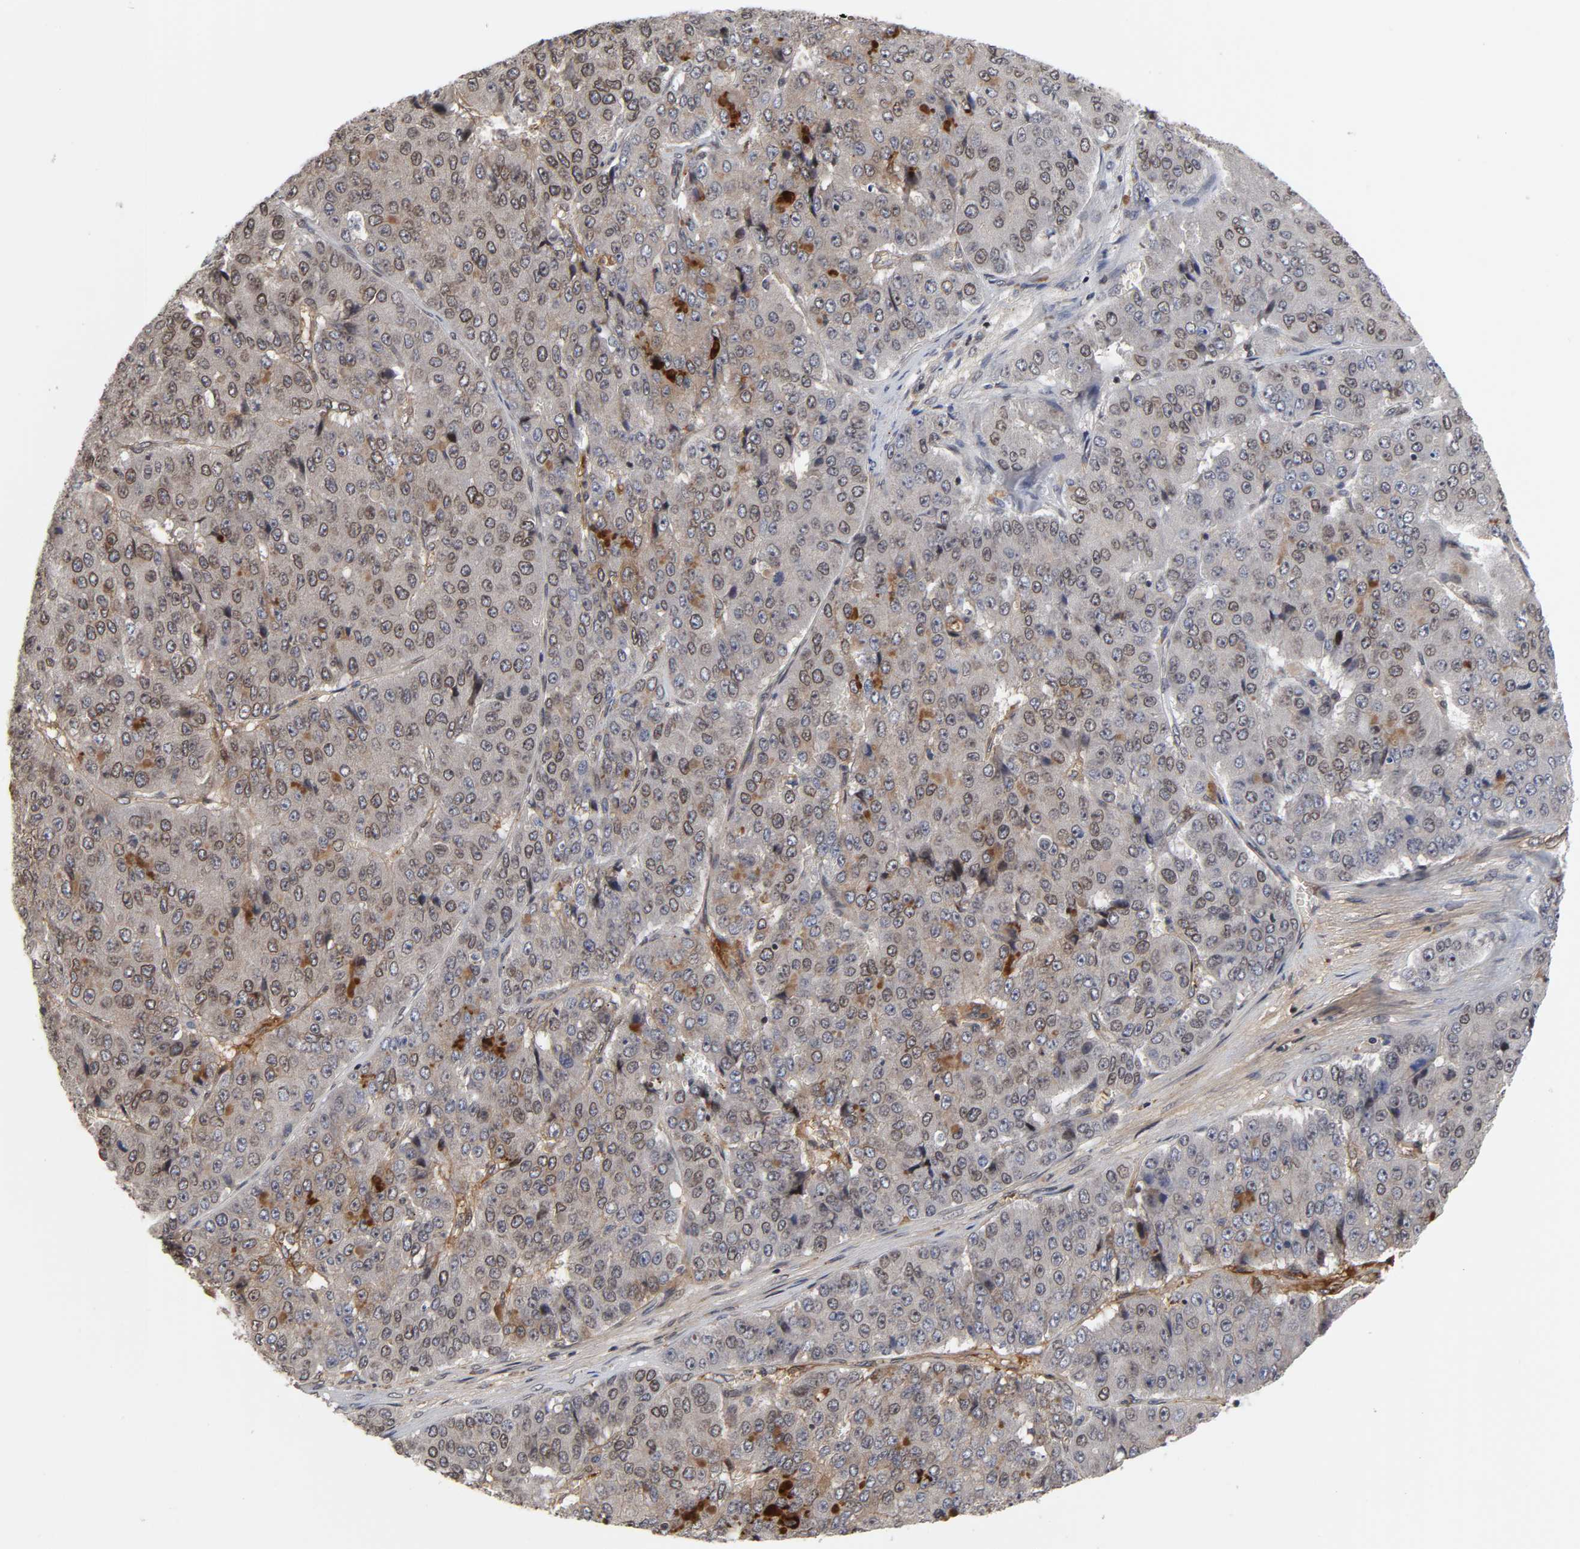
{"staining": {"intensity": "moderate", "quantity": ">75%", "location": "cytoplasmic/membranous,nuclear"}, "tissue": "pancreatic cancer", "cell_type": "Tumor cells", "image_type": "cancer", "snomed": [{"axis": "morphology", "description": "Adenocarcinoma, NOS"}, {"axis": "topography", "description": "Pancreas"}], "caption": "Protein expression analysis of pancreatic cancer shows moderate cytoplasmic/membranous and nuclear positivity in about >75% of tumor cells.", "gene": "CPN2", "patient": {"sex": "male", "age": 50}}